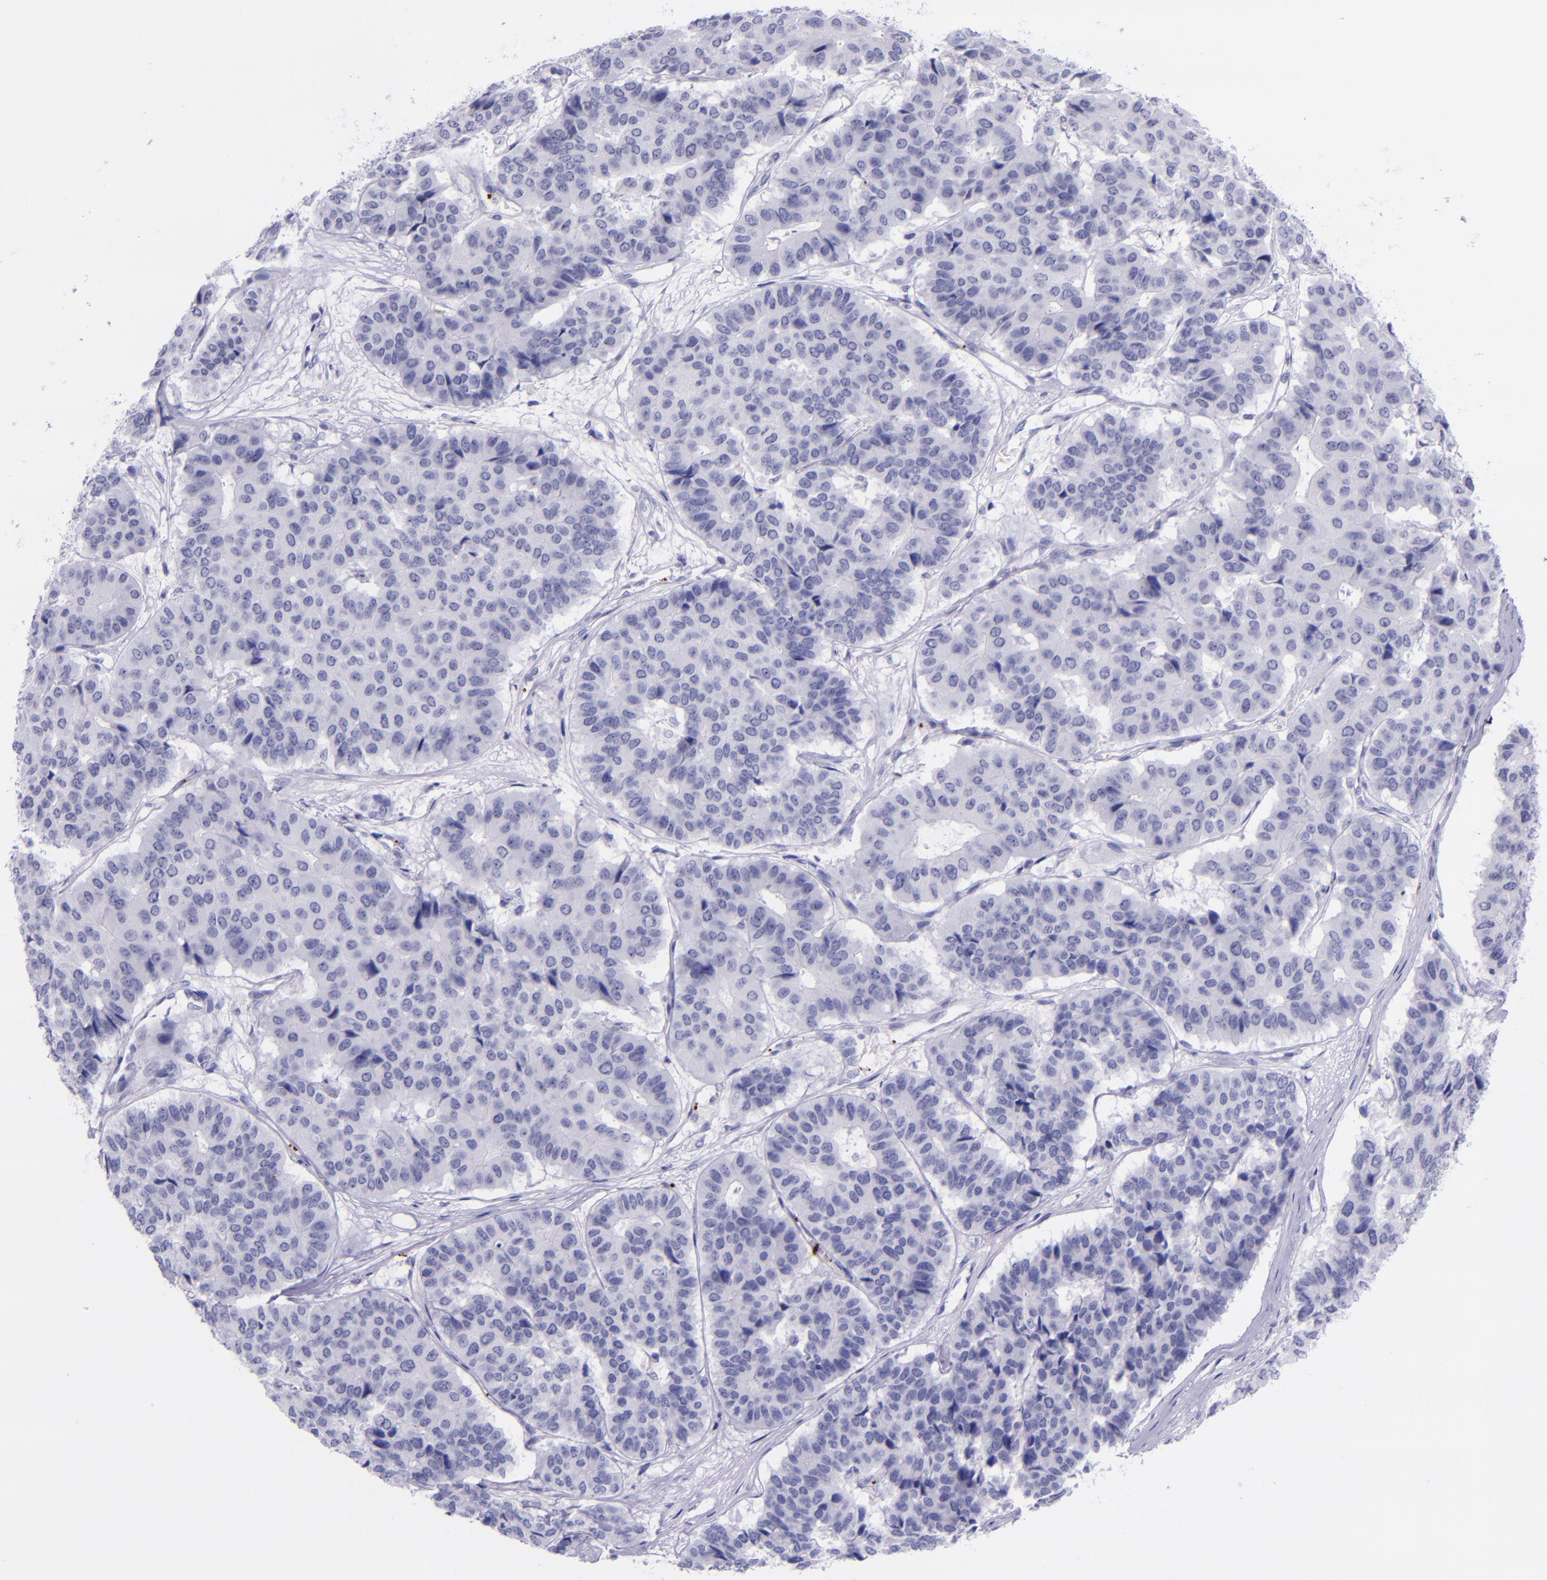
{"staining": {"intensity": "negative", "quantity": "none", "location": "none"}, "tissue": "pancreatic cancer", "cell_type": "Tumor cells", "image_type": "cancer", "snomed": [{"axis": "morphology", "description": "Adenocarcinoma, NOS"}, {"axis": "topography", "description": "Pancreas"}], "caption": "IHC of human adenocarcinoma (pancreatic) displays no positivity in tumor cells.", "gene": "SELE", "patient": {"sex": "male", "age": 50}}